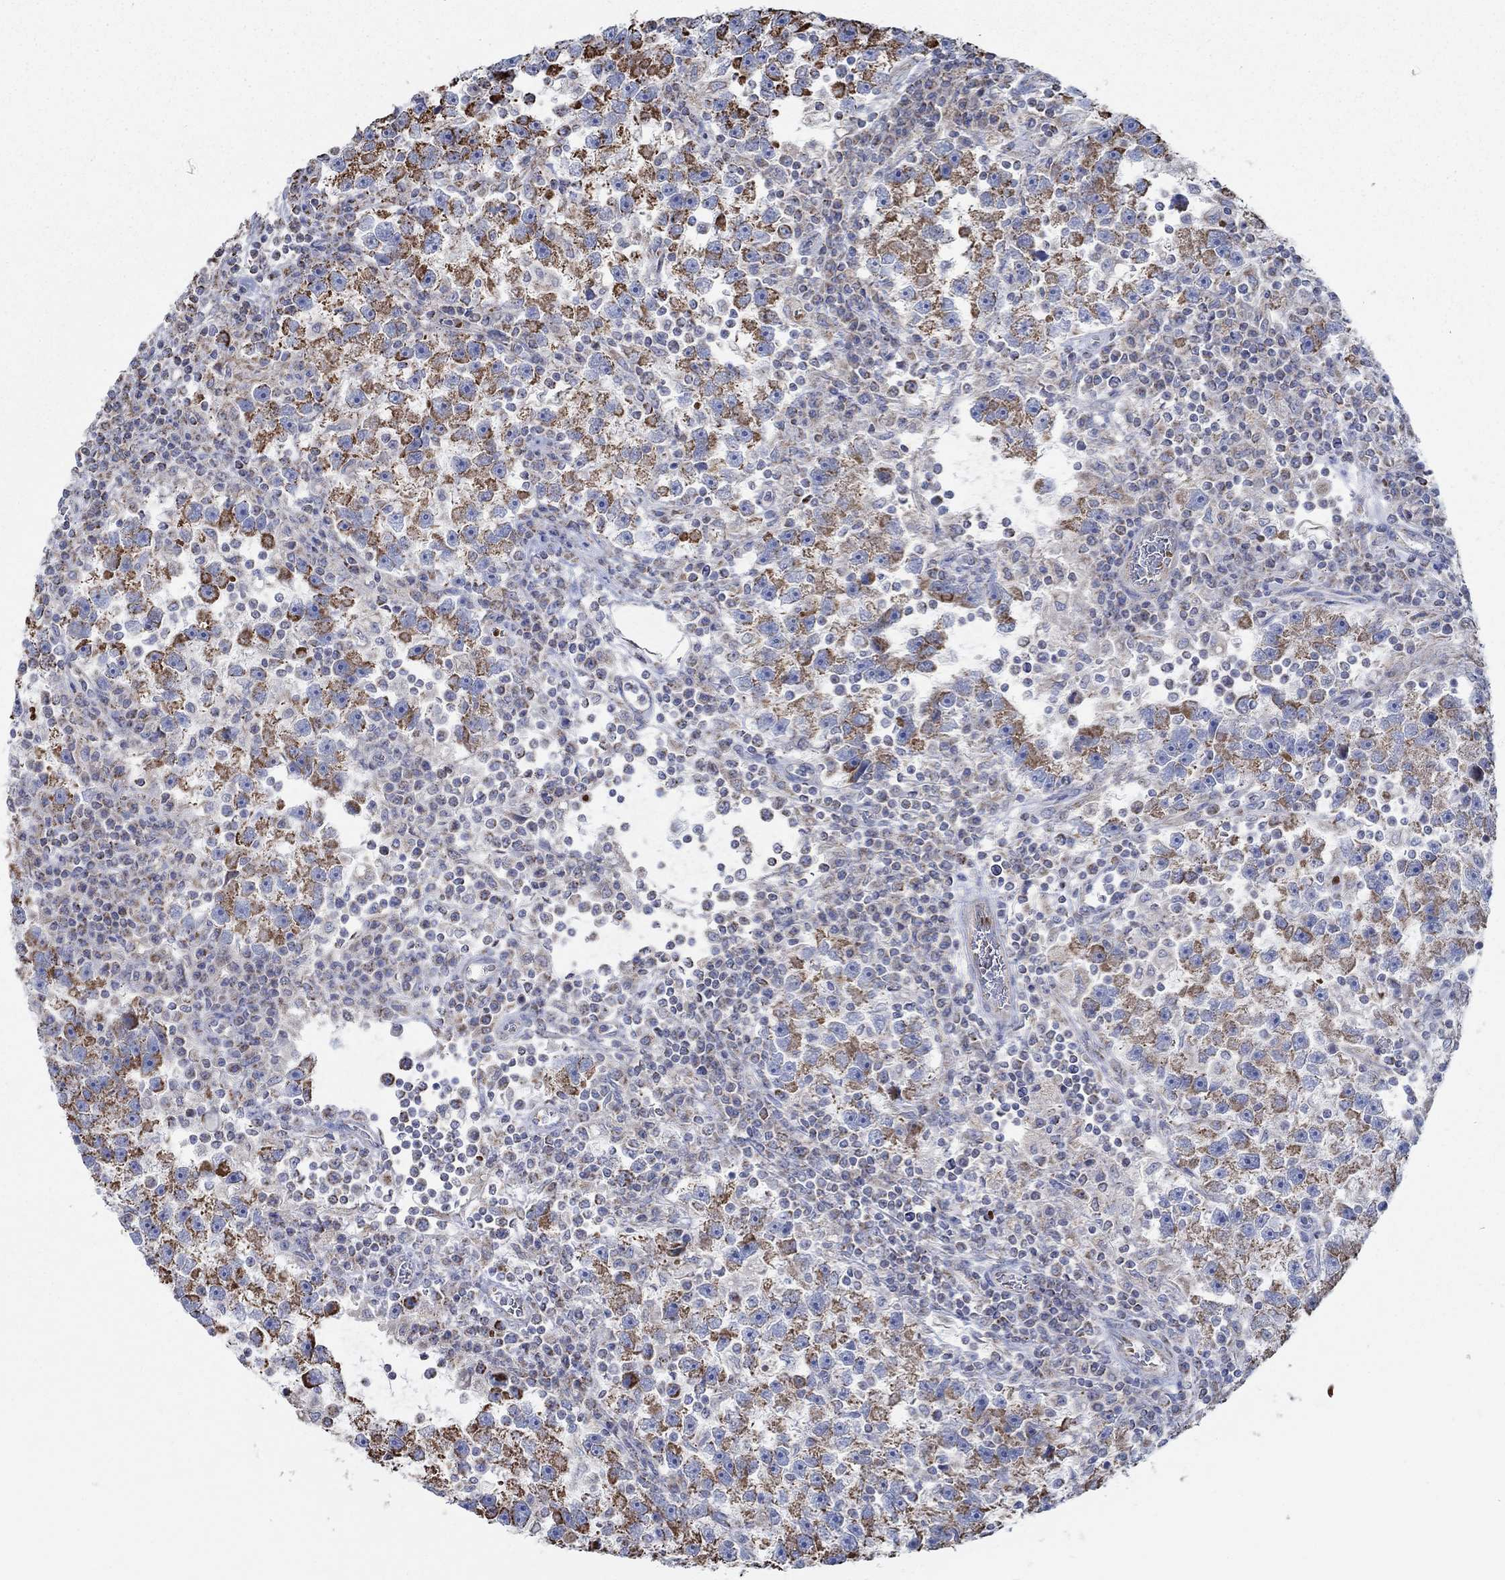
{"staining": {"intensity": "strong", "quantity": ">75%", "location": "cytoplasmic/membranous"}, "tissue": "testis cancer", "cell_type": "Tumor cells", "image_type": "cancer", "snomed": [{"axis": "morphology", "description": "Seminoma, NOS"}, {"axis": "topography", "description": "Testis"}], "caption": "This histopathology image exhibits immunohistochemistry (IHC) staining of testis cancer, with high strong cytoplasmic/membranous positivity in approximately >75% of tumor cells.", "gene": "GLOD5", "patient": {"sex": "male", "age": 47}}